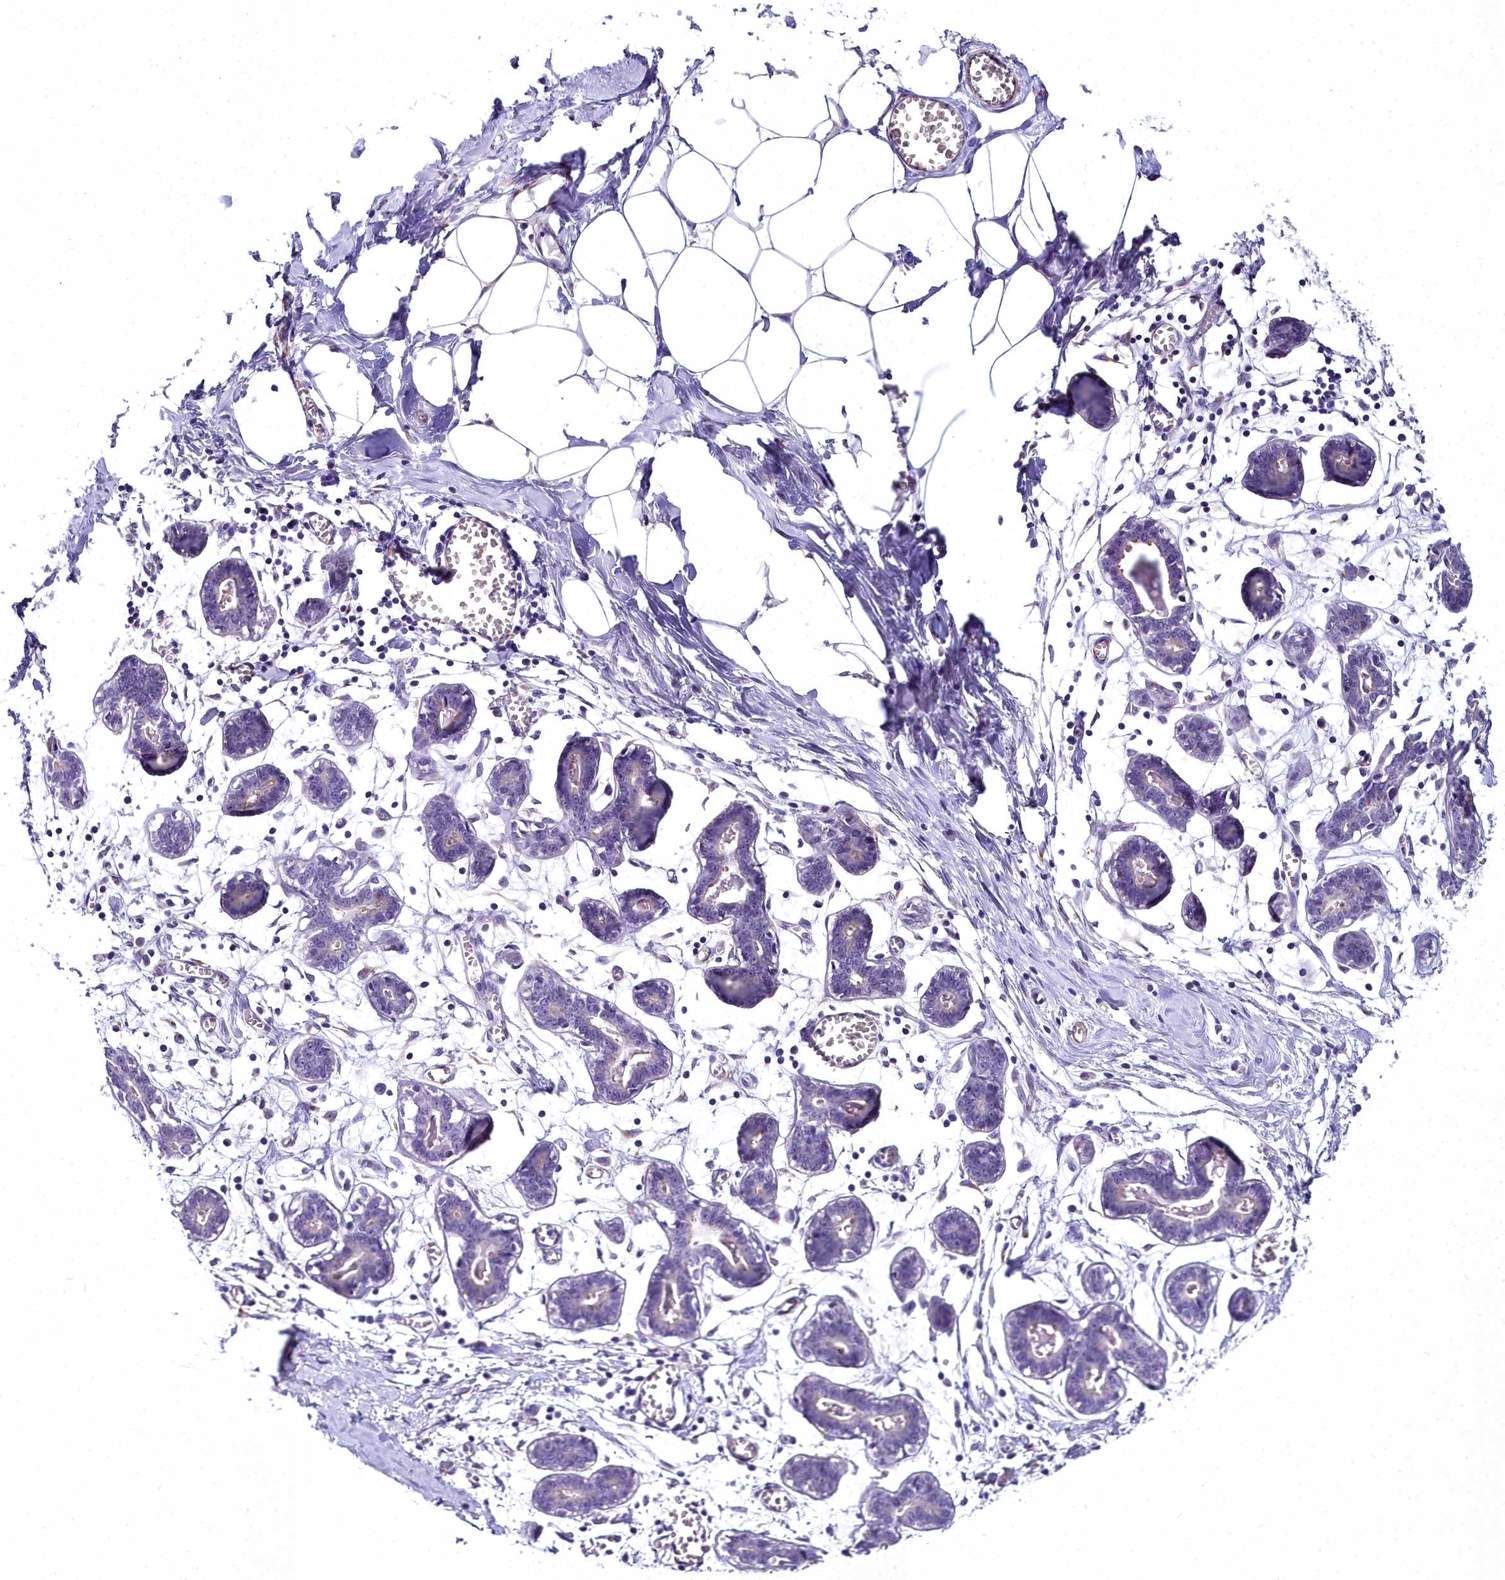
{"staining": {"intensity": "negative", "quantity": "none", "location": "none"}, "tissue": "breast", "cell_type": "Adipocytes", "image_type": "normal", "snomed": [{"axis": "morphology", "description": "Normal tissue, NOS"}, {"axis": "topography", "description": "Breast"}], "caption": "Immunohistochemical staining of benign breast displays no significant staining in adipocytes. (DAB (3,3'-diaminobenzidine) IHC visualized using brightfield microscopy, high magnification).", "gene": "TIMM22", "patient": {"sex": "female", "age": 27}}